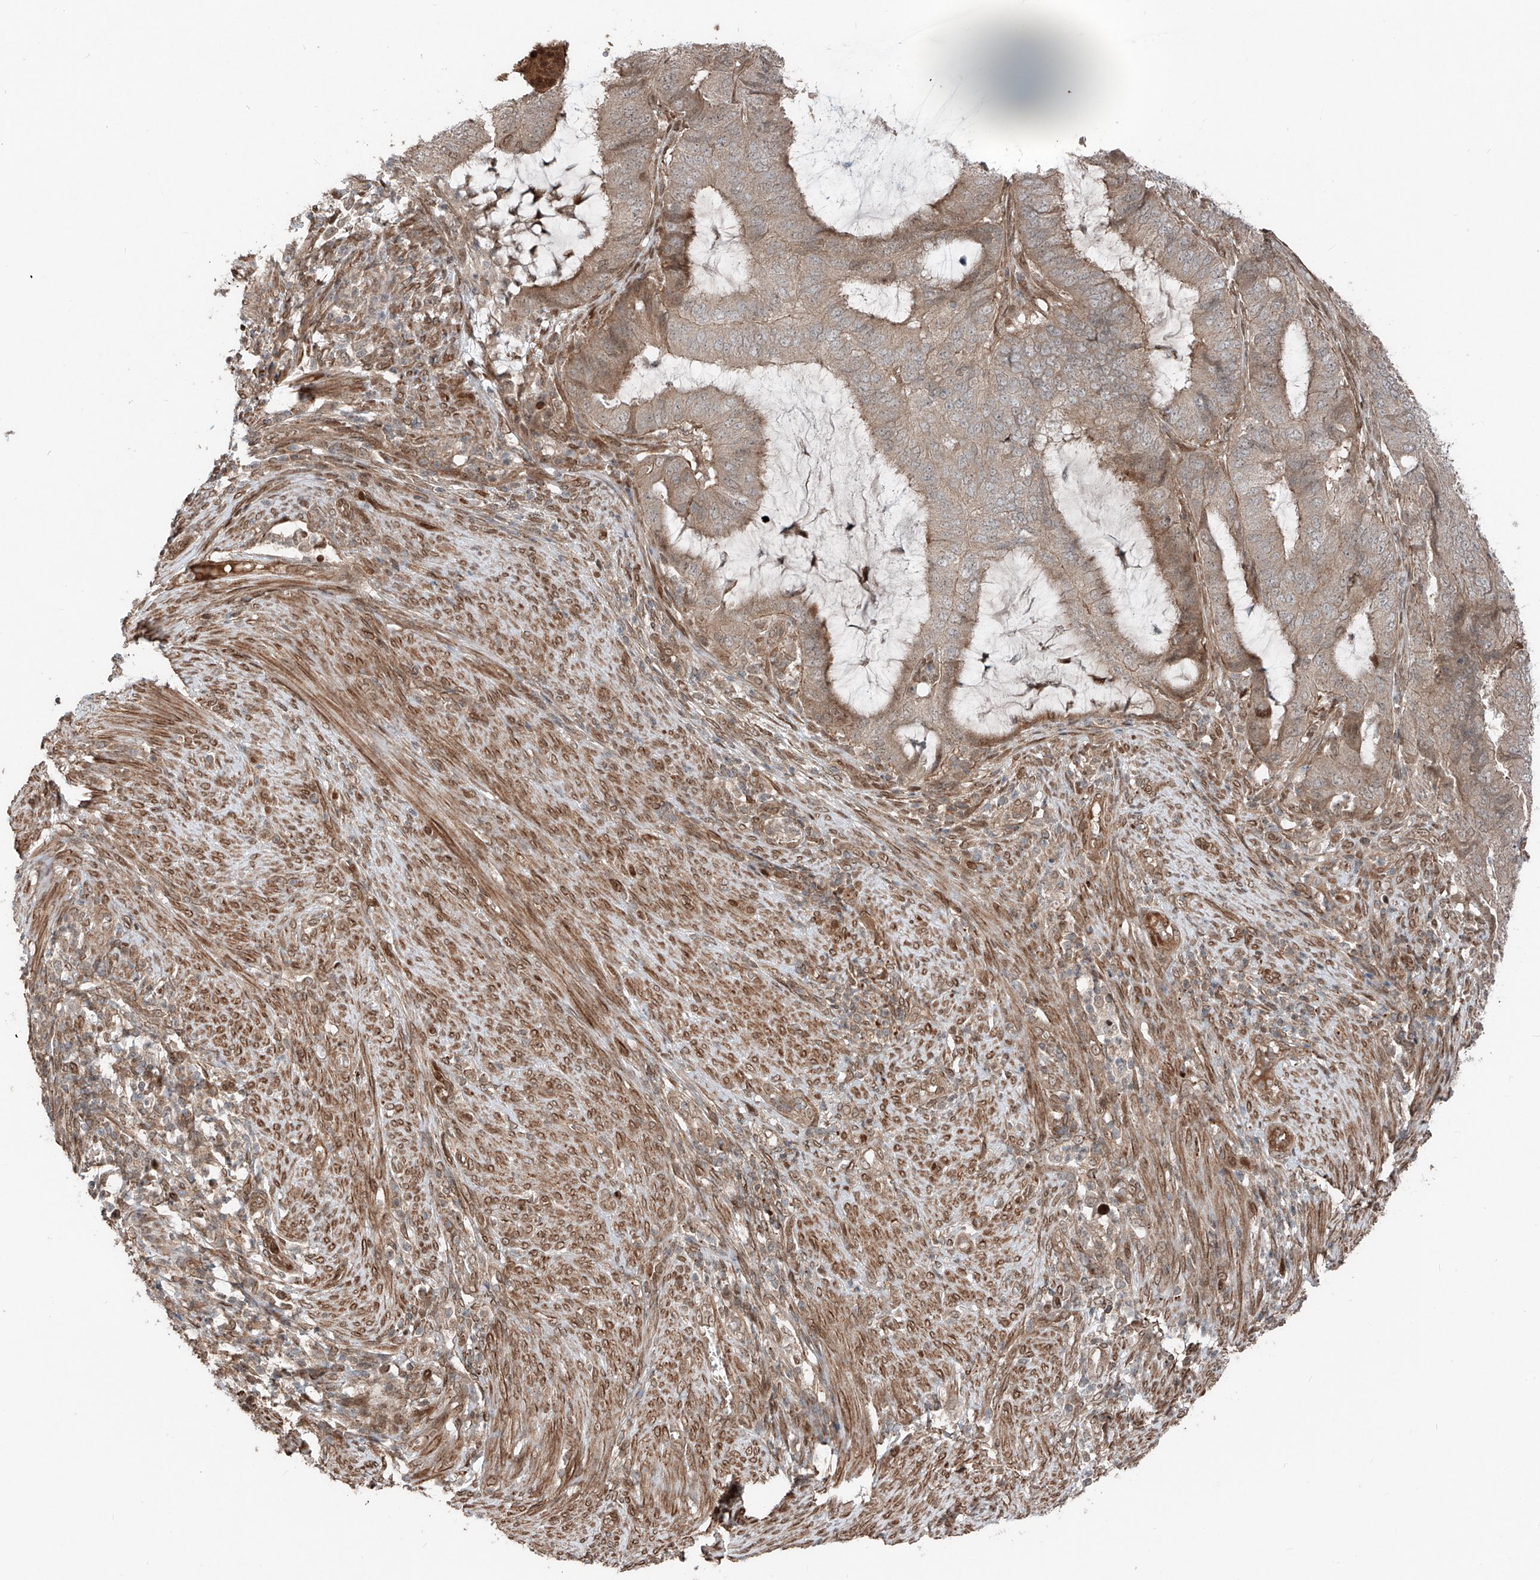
{"staining": {"intensity": "weak", "quantity": ">75%", "location": "cytoplasmic/membranous"}, "tissue": "endometrial cancer", "cell_type": "Tumor cells", "image_type": "cancer", "snomed": [{"axis": "morphology", "description": "Adenocarcinoma, NOS"}, {"axis": "topography", "description": "Endometrium"}], "caption": "IHC histopathology image of neoplastic tissue: human endometrial adenocarcinoma stained using IHC displays low levels of weak protein expression localized specifically in the cytoplasmic/membranous of tumor cells, appearing as a cytoplasmic/membranous brown color.", "gene": "CEP162", "patient": {"sex": "female", "age": 51}}